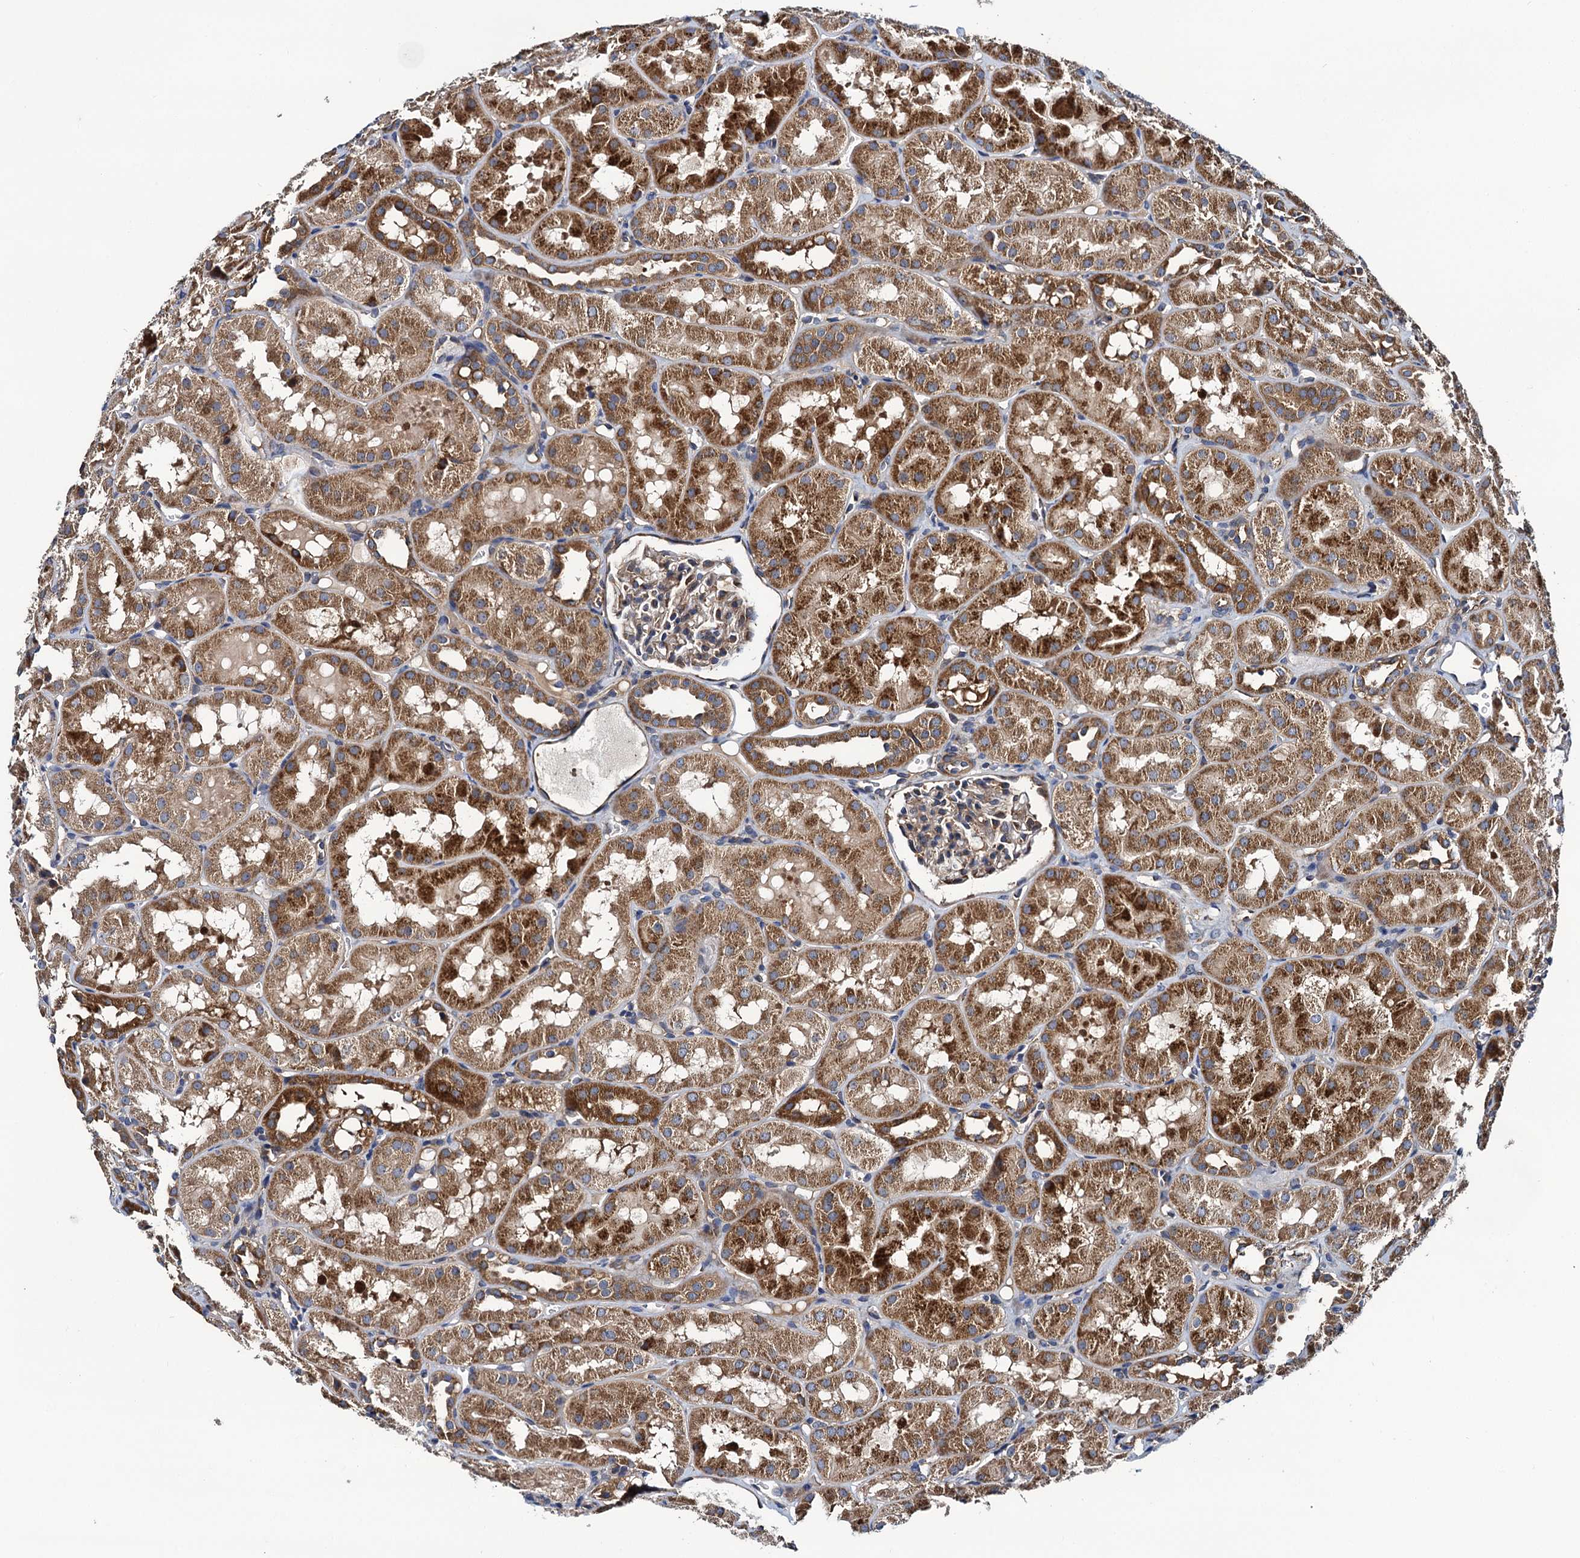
{"staining": {"intensity": "moderate", "quantity": "<25%", "location": "cytoplasmic/membranous"}, "tissue": "kidney", "cell_type": "Cells in glomeruli", "image_type": "normal", "snomed": [{"axis": "morphology", "description": "Normal tissue, NOS"}, {"axis": "topography", "description": "Kidney"}, {"axis": "topography", "description": "Urinary bladder"}], "caption": "An immunohistochemistry image of unremarkable tissue is shown. Protein staining in brown shows moderate cytoplasmic/membranous positivity in kidney within cells in glomeruli. The staining is performed using DAB (3,3'-diaminobenzidine) brown chromogen to label protein expression. The nuclei are counter-stained blue using hematoxylin.", "gene": "NEK1", "patient": {"sex": "male", "age": 16}}